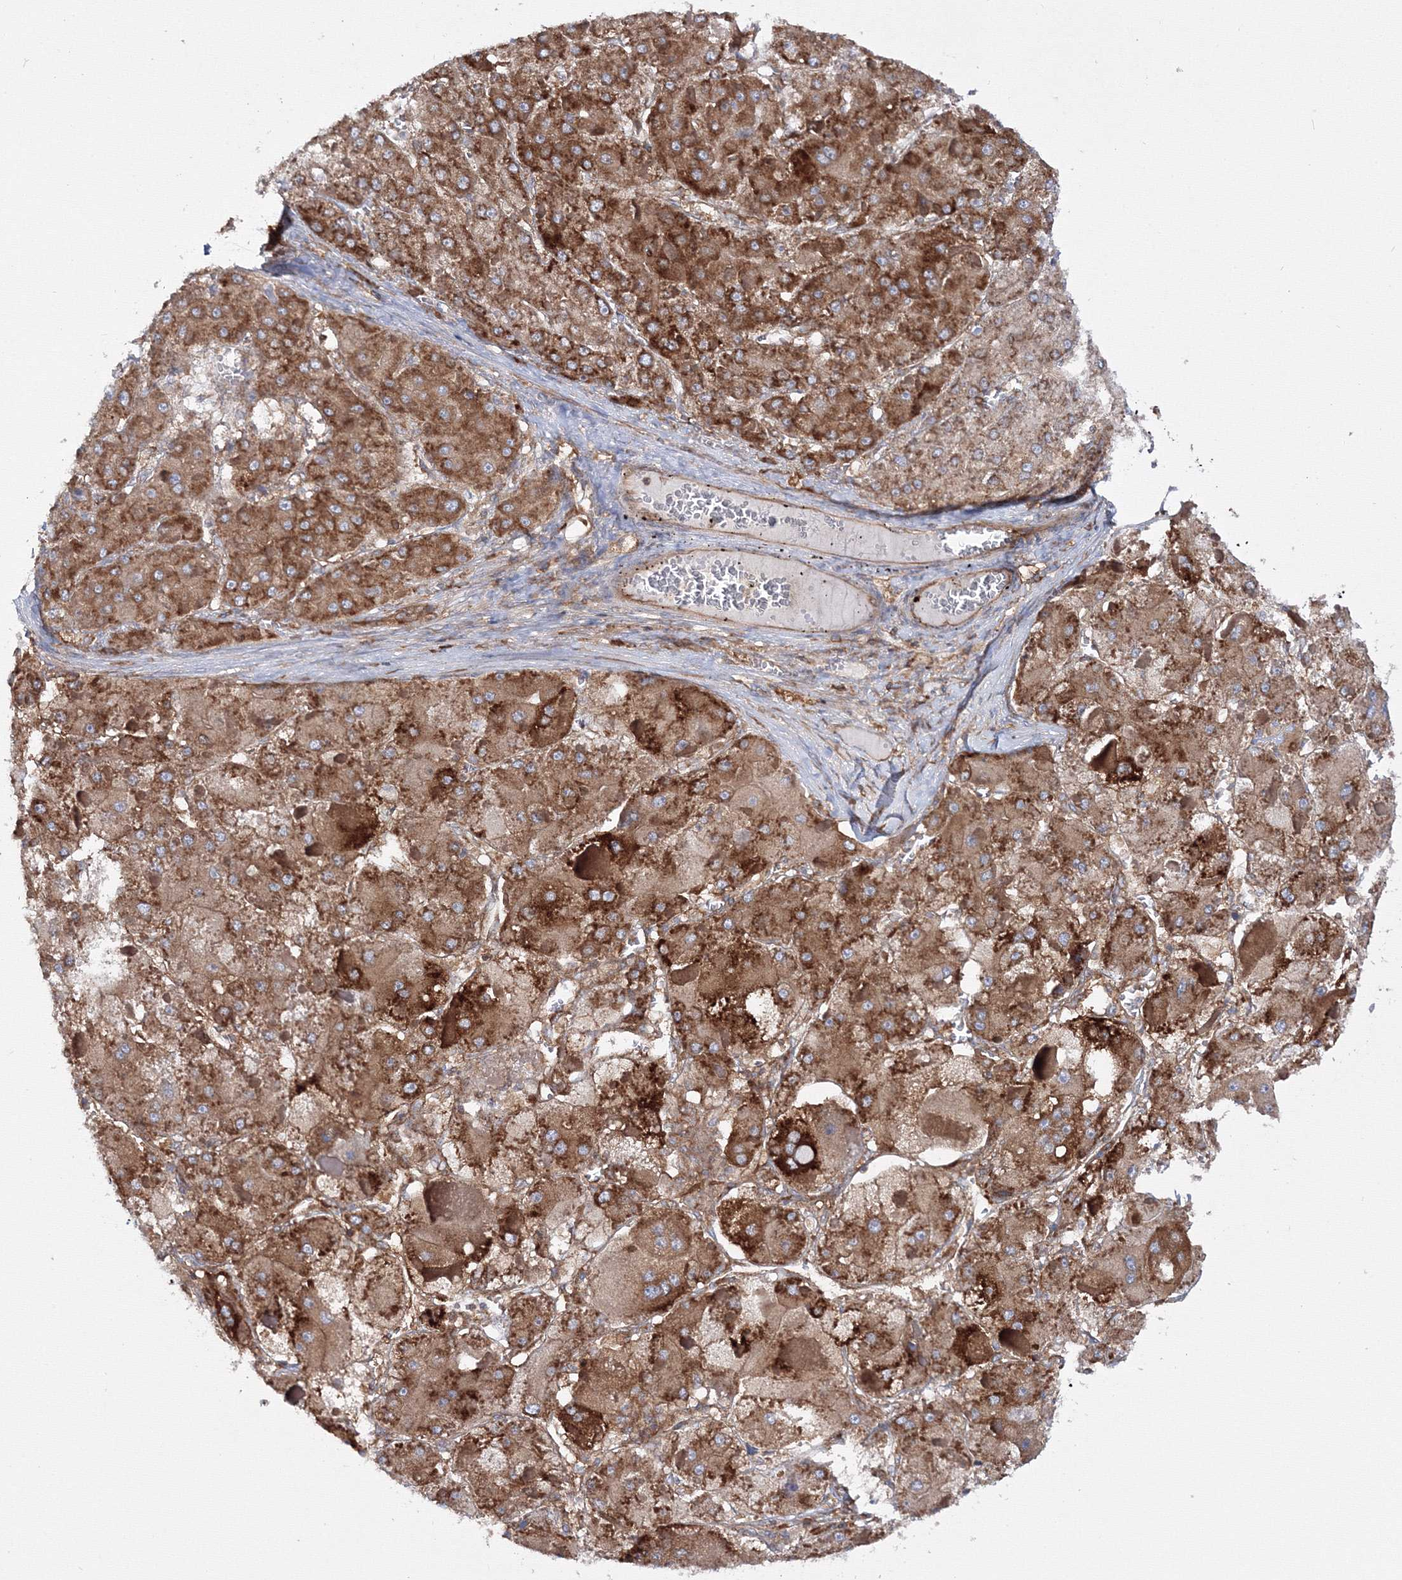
{"staining": {"intensity": "strong", "quantity": ">75%", "location": "cytoplasmic/membranous"}, "tissue": "liver cancer", "cell_type": "Tumor cells", "image_type": "cancer", "snomed": [{"axis": "morphology", "description": "Carcinoma, Hepatocellular, NOS"}, {"axis": "topography", "description": "Liver"}], "caption": "Liver hepatocellular carcinoma stained for a protein shows strong cytoplasmic/membranous positivity in tumor cells.", "gene": "HARS1", "patient": {"sex": "female", "age": 73}}